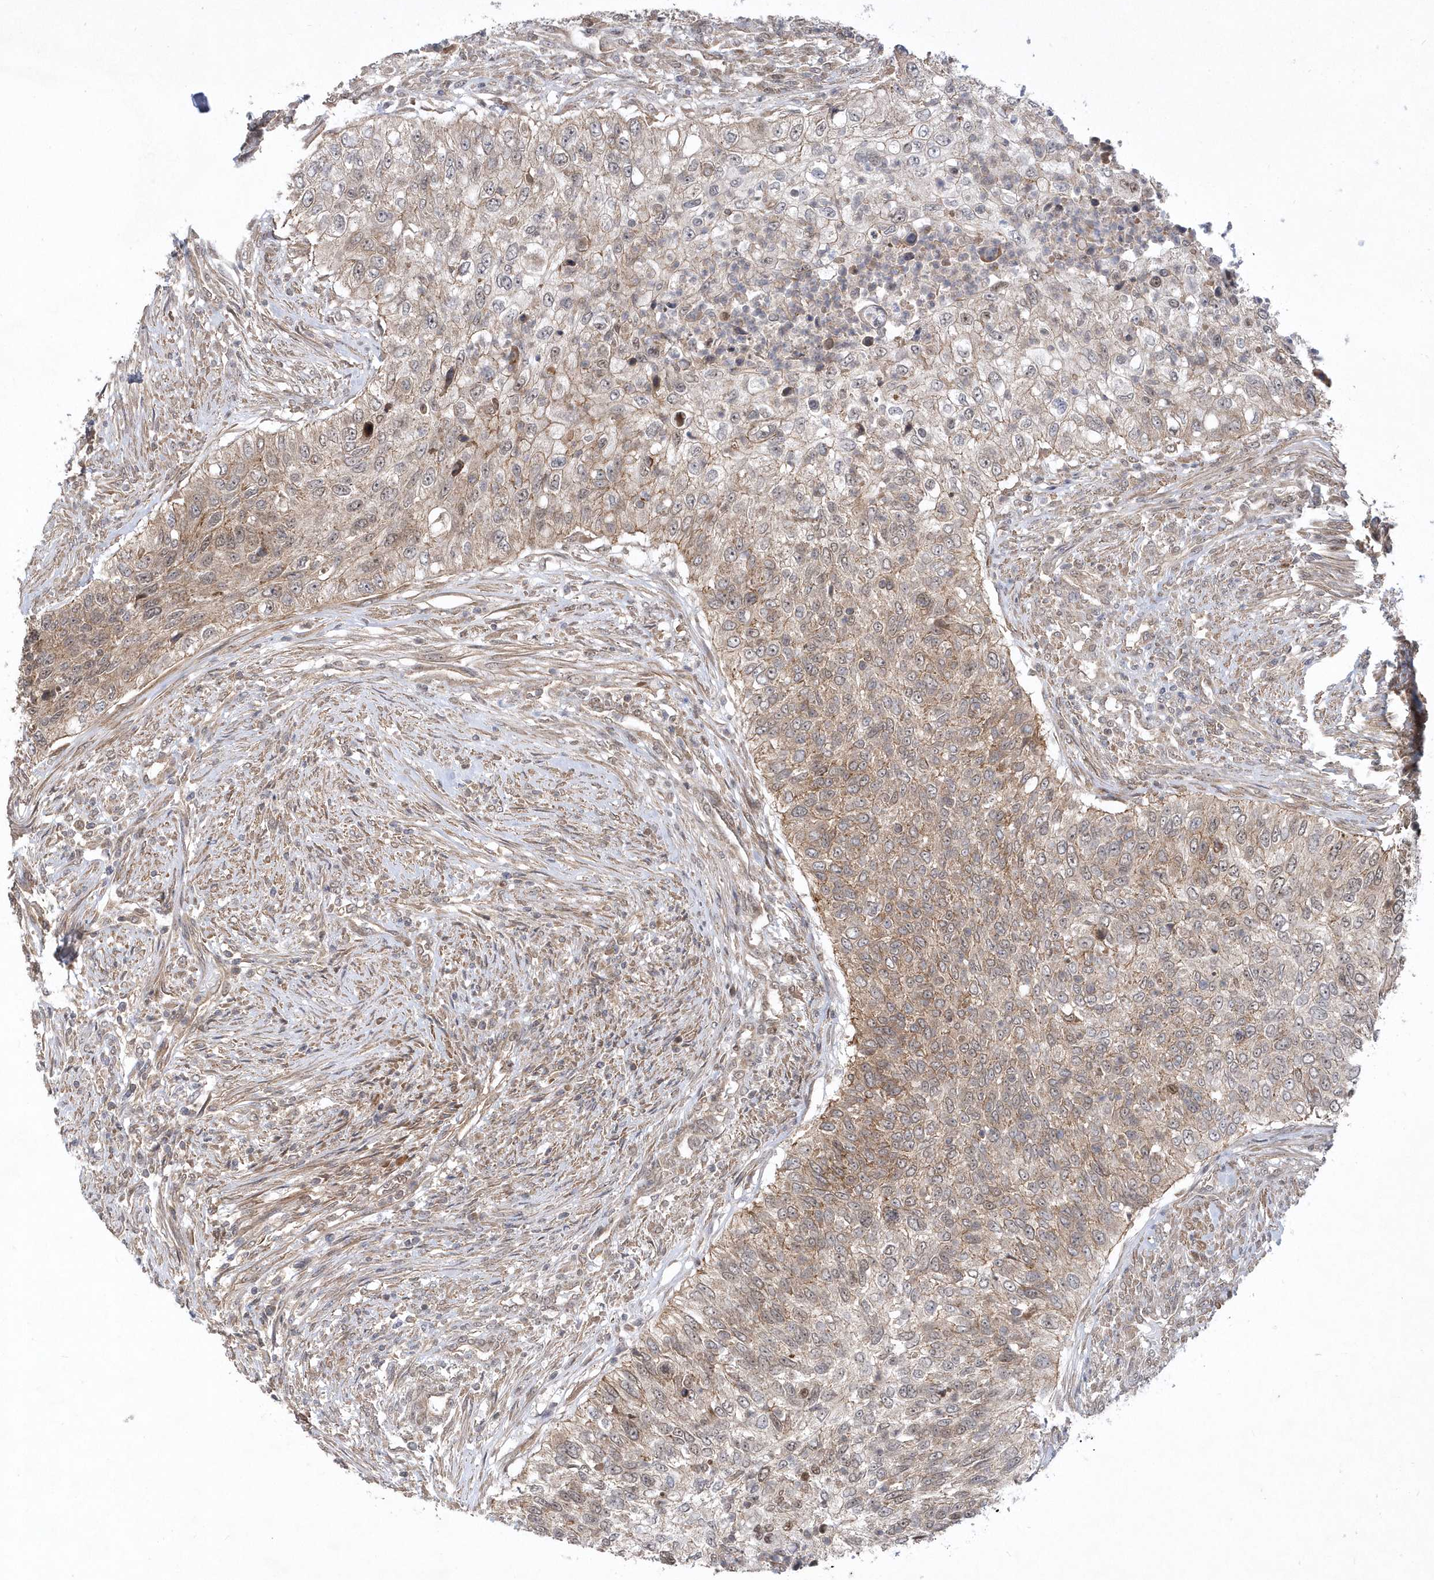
{"staining": {"intensity": "weak", "quantity": "25%-75%", "location": "cytoplasmic/membranous"}, "tissue": "urothelial cancer", "cell_type": "Tumor cells", "image_type": "cancer", "snomed": [{"axis": "morphology", "description": "Urothelial carcinoma, High grade"}, {"axis": "topography", "description": "Urinary bladder"}], "caption": "Immunohistochemical staining of high-grade urothelial carcinoma exhibits weak cytoplasmic/membranous protein expression in approximately 25%-75% of tumor cells.", "gene": "MXI1", "patient": {"sex": "female", "age": 60}}